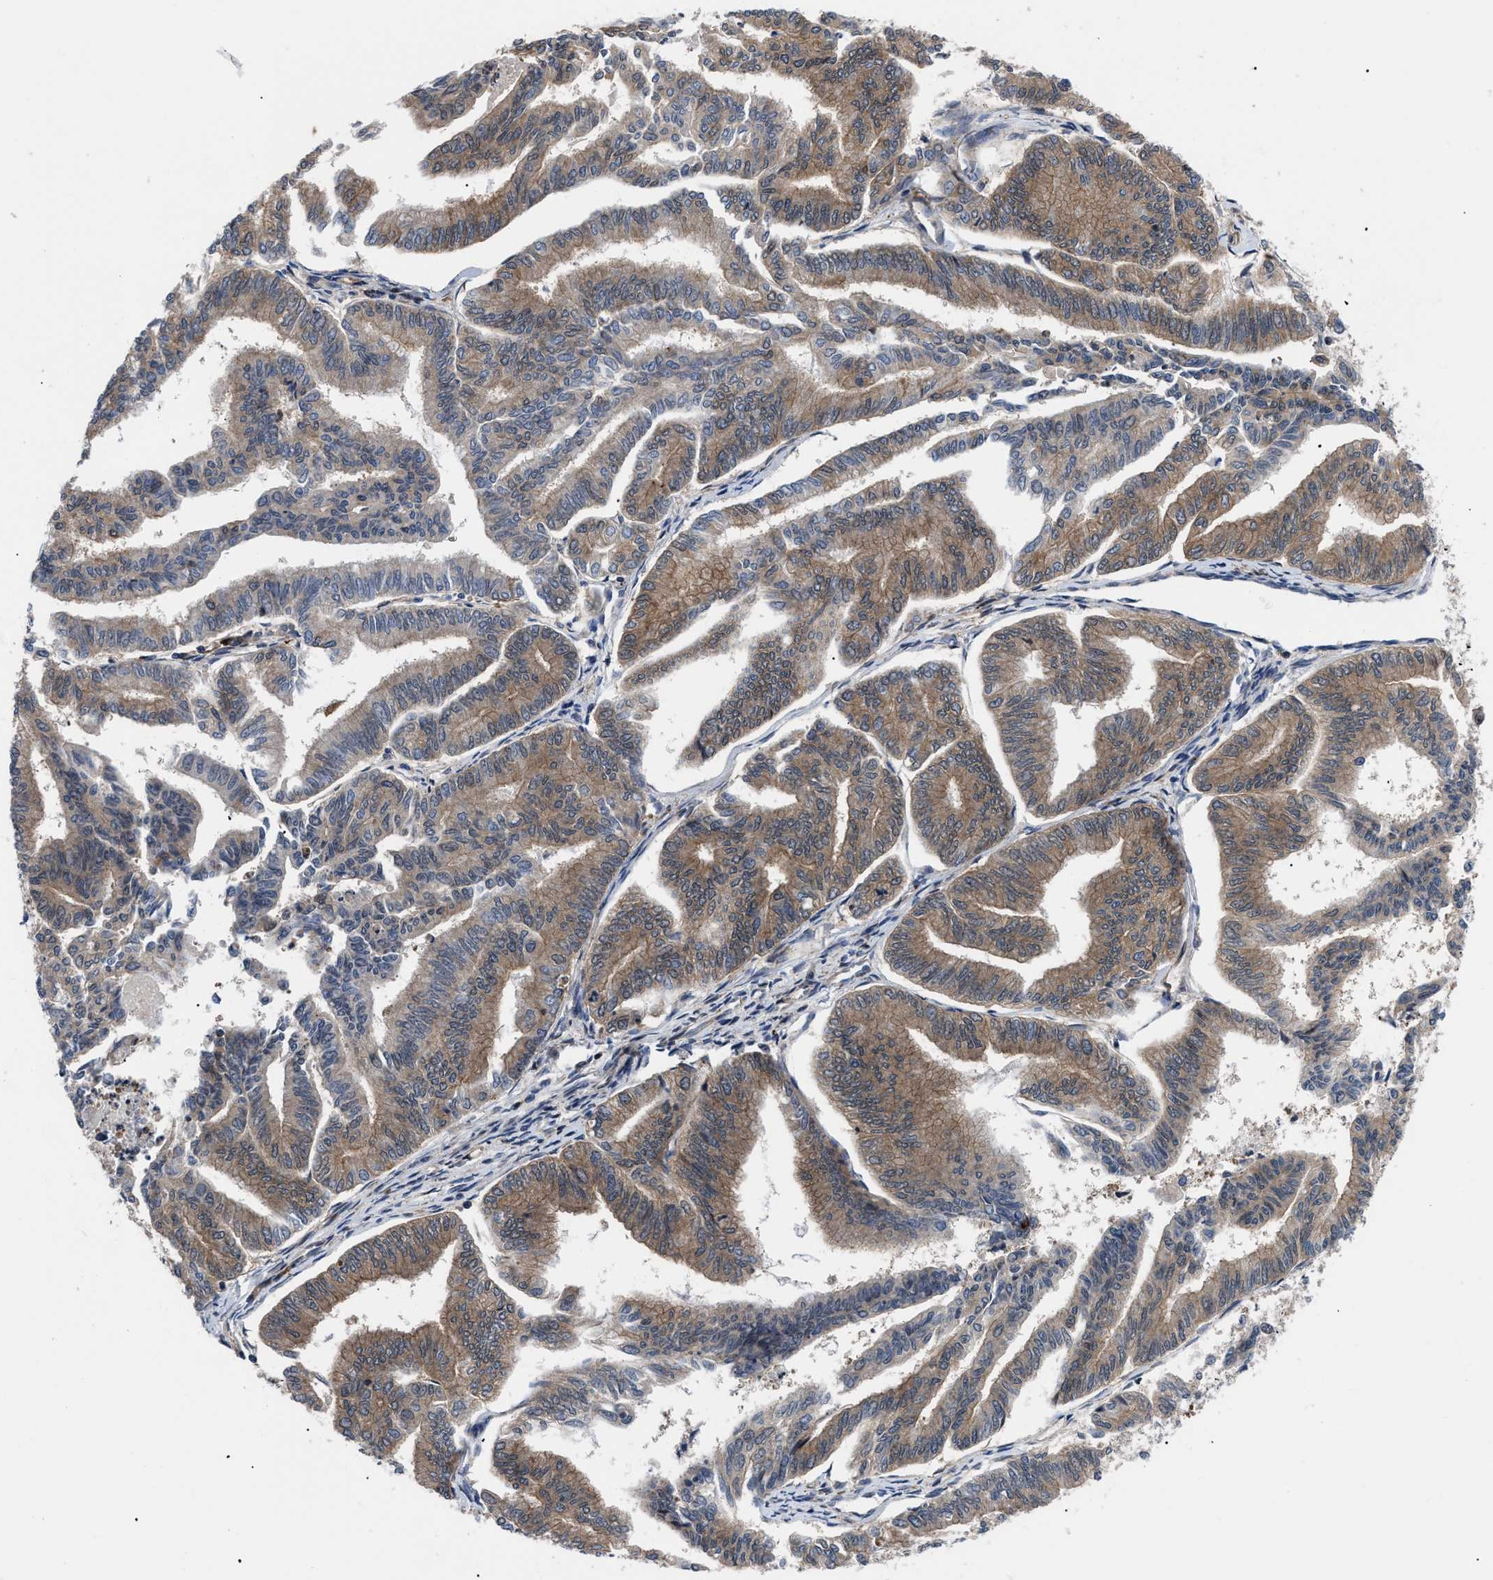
{"staining": {"intensity": "moderate", "quantity": ">75%", "location": "cytoplasmic/membranous"}, "tissue": "endometrial cancer", "cell_type": "Tumor cells", "image_type": "cancer", "snomed": [{"axis": "morphology", "description": "Adenocarcinoma, NOS"}, {"axis": "topography", "description": "Endometrium"}], "caption": "Moderate cytoplasmic/membranous protein staining is present in about >75% of tumor cells in adenocarcinoma (endometrial).", "gene": "SPAST", "patient": {"sex": "female", "age": 79}}